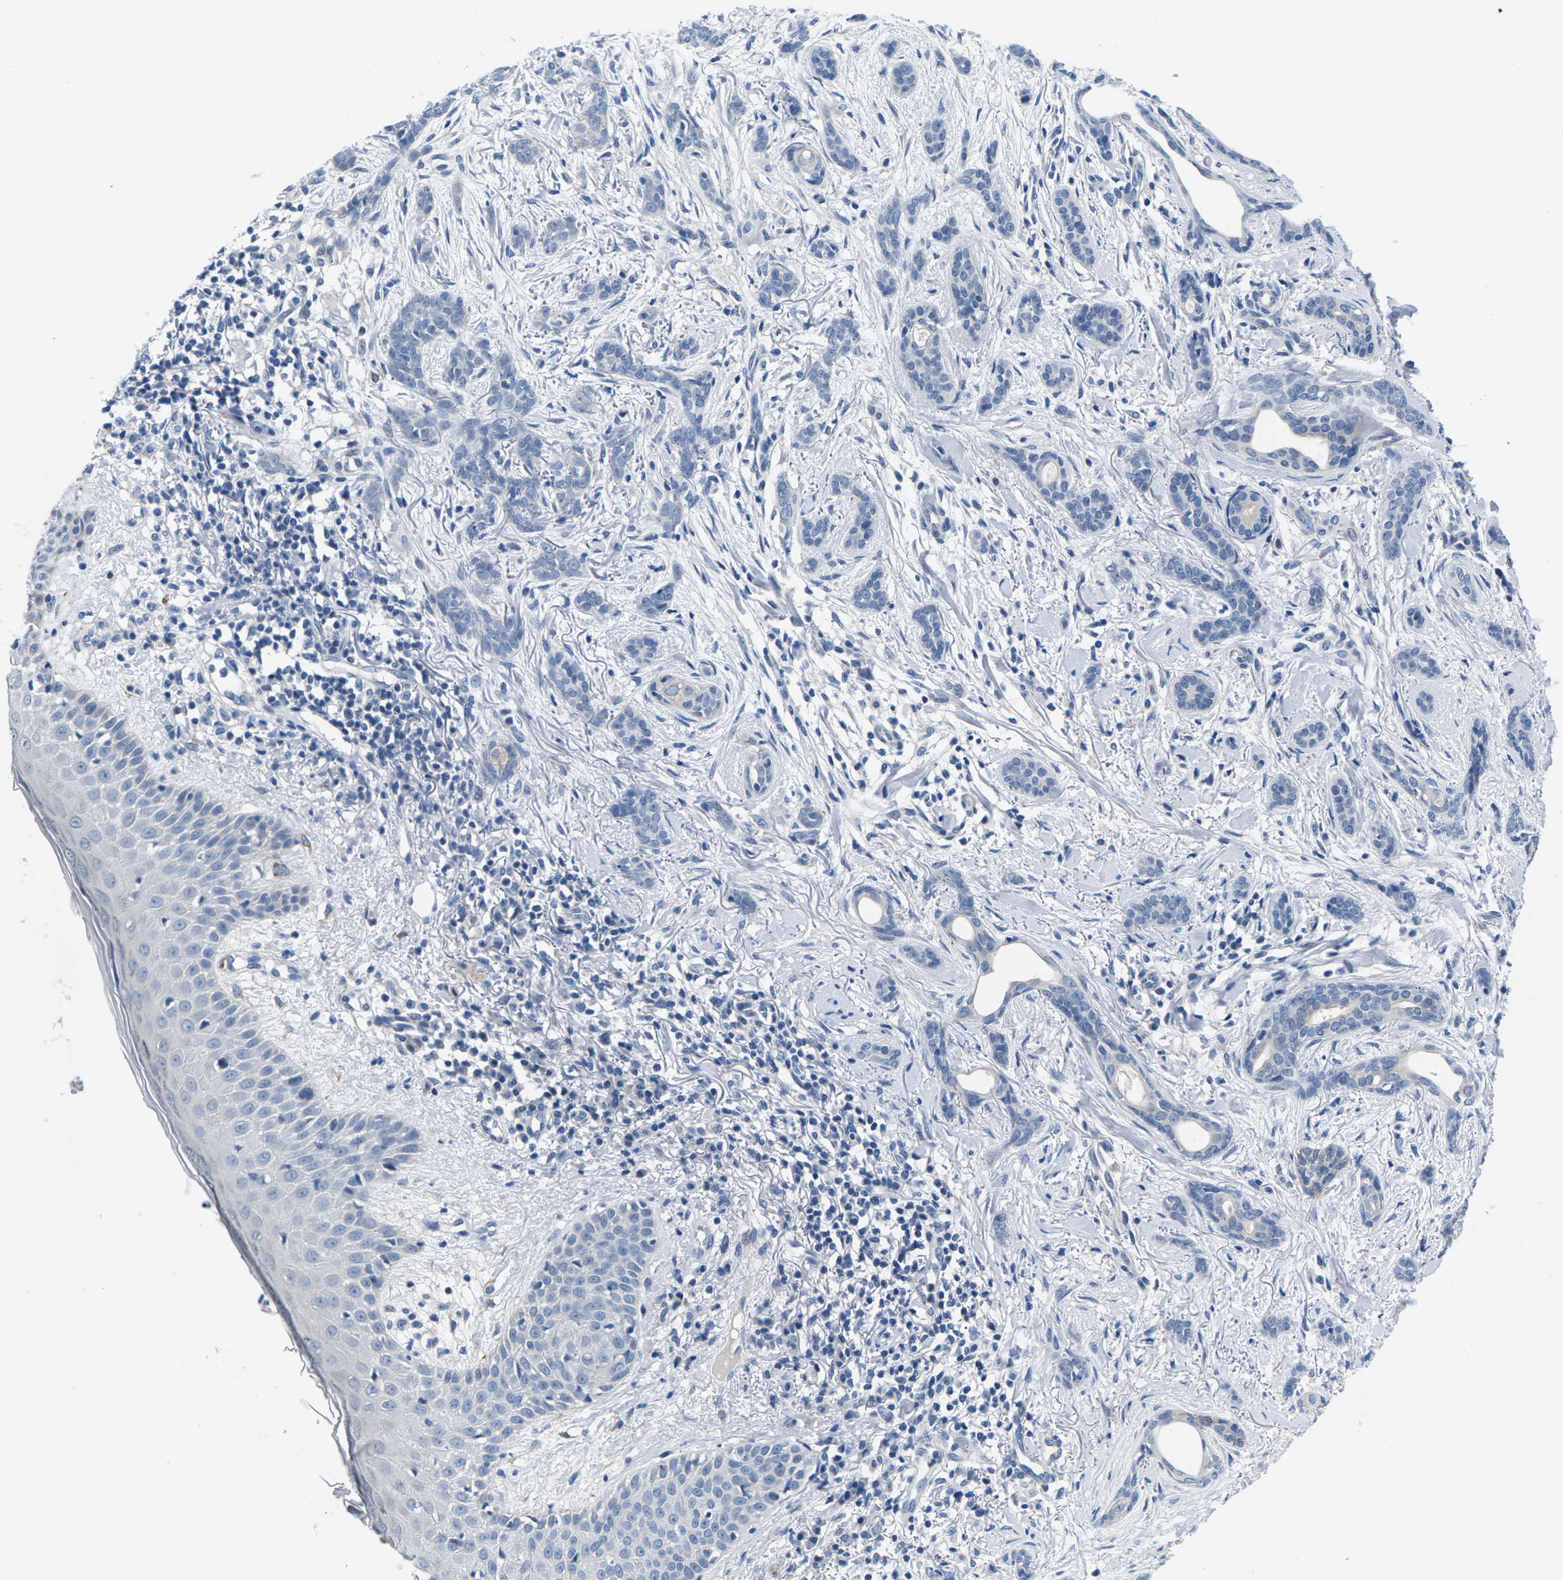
{"staining": {"intensity": "negative", "quantity": "none", "location": "none"}, "tissue": "skin cancer", "cell_type": "Tumor cells", "image_type": "cancer", "snomed": [{"axis": "morphology", "description": "Basal cell carcinoma"}, {"axis": "morphology", "description": "Adnexal tumor, benign"}, {"axis": "topography", "description": "Skin"}], "caption": "Tumor cells show no significant protein positivity in benign adnexal tumor (skin).", "gene": "TSPAN2", "patient": {"sex": "female", "age": 42}}